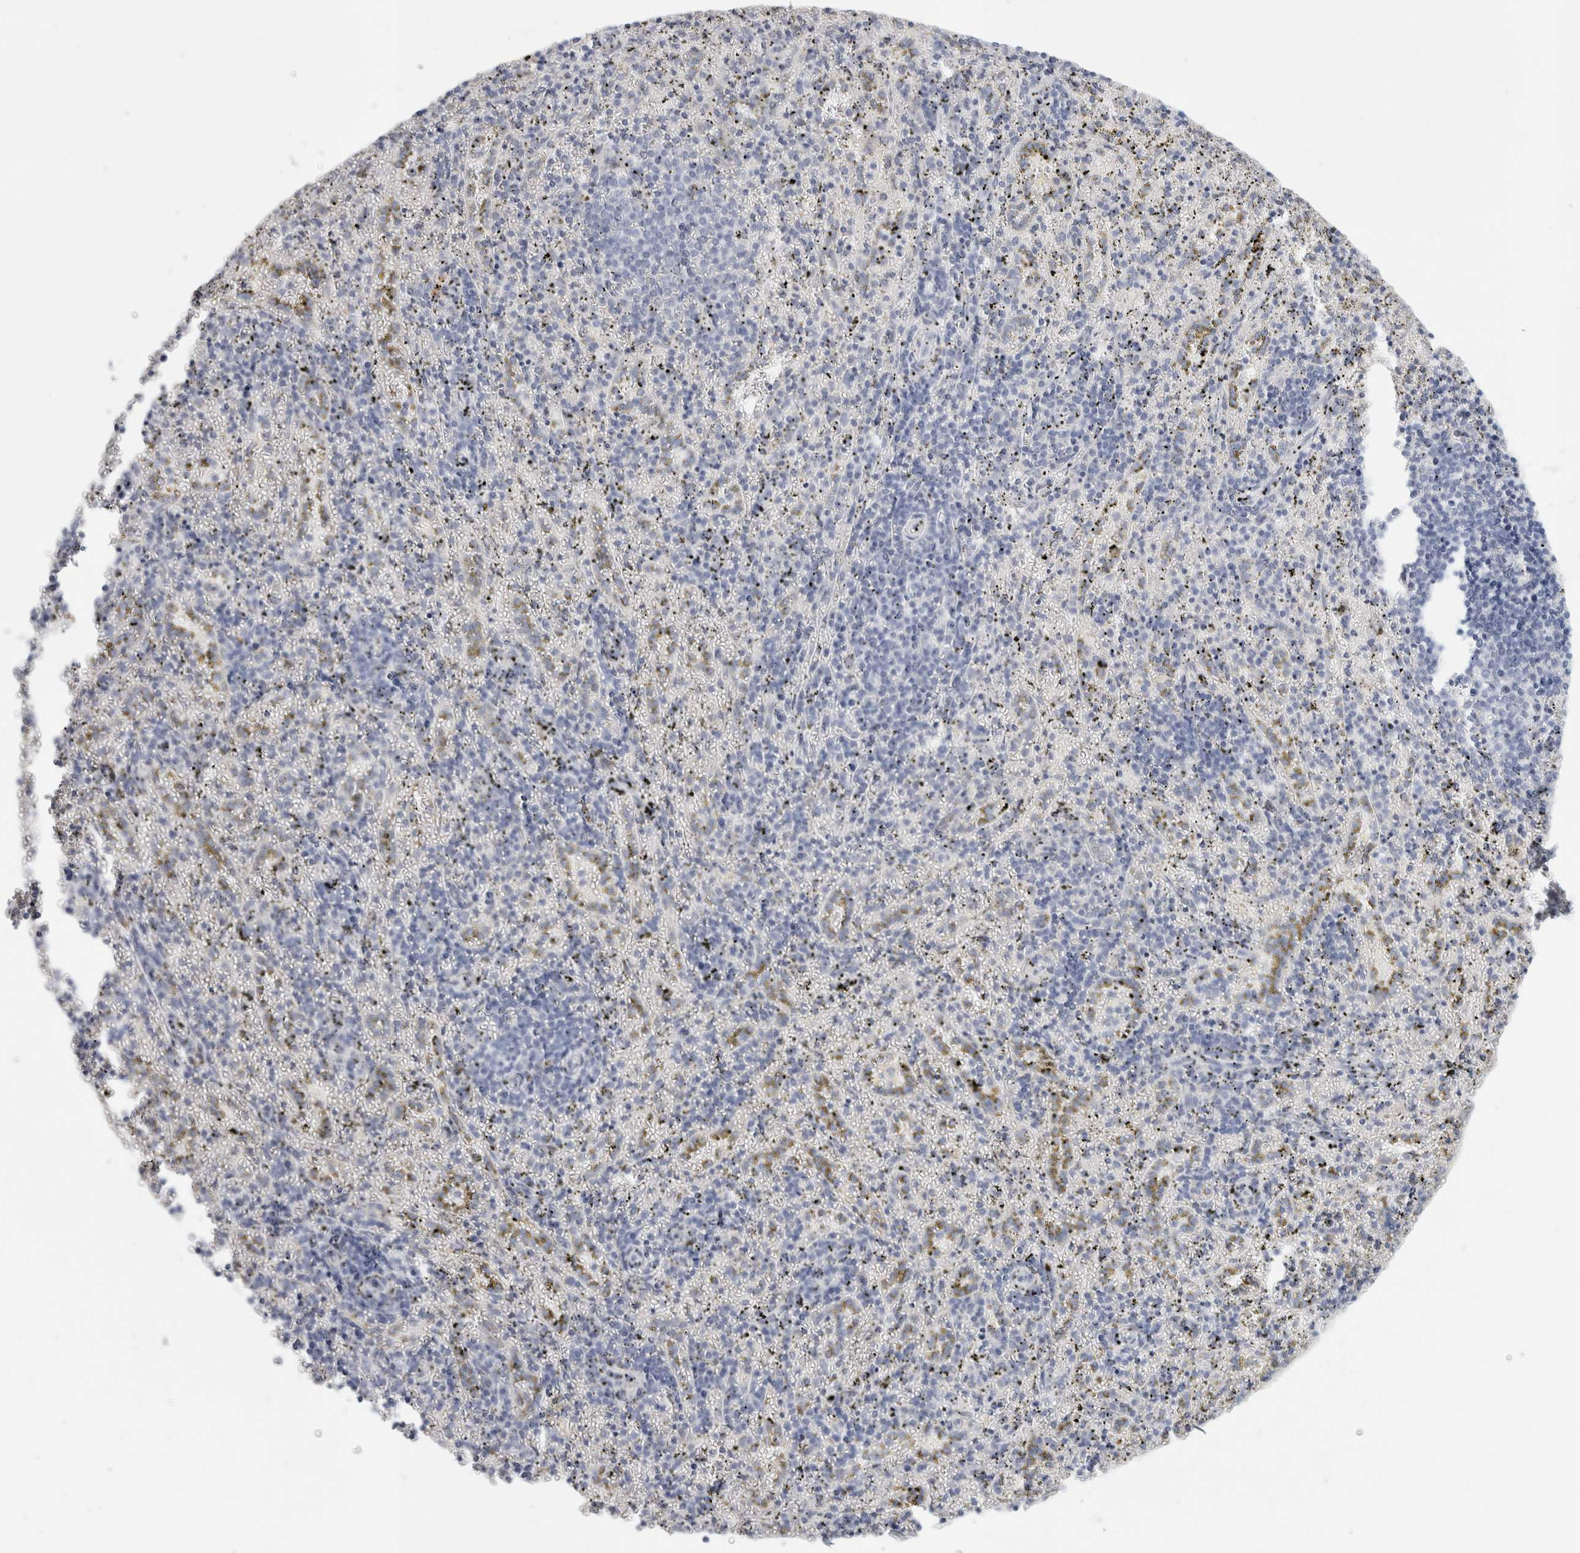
{"staining": {"intensity": "negative", "quantity": "none", "location": "none"}, "tissue": "spleen", "cell_type": "Cells in red pulp", "image_type": "normal", "snomed": [{"axis": "morphology", "description": "Normal tissue, NOS"}, {"axis": "topography", "description": "Spleen"}], "caption": "IHC micrograph of benign spleen: human spleen stained with DAB (3,3'-diaminobenzidine) exhibits no significant protein expression in cells in red pulp. (DAB (3,3'-diaminobenzidine) immunohistochemistry with hematoxylin counter stain).", "gene": "STK31", "patient": {"sex": "male", "age": 11}}